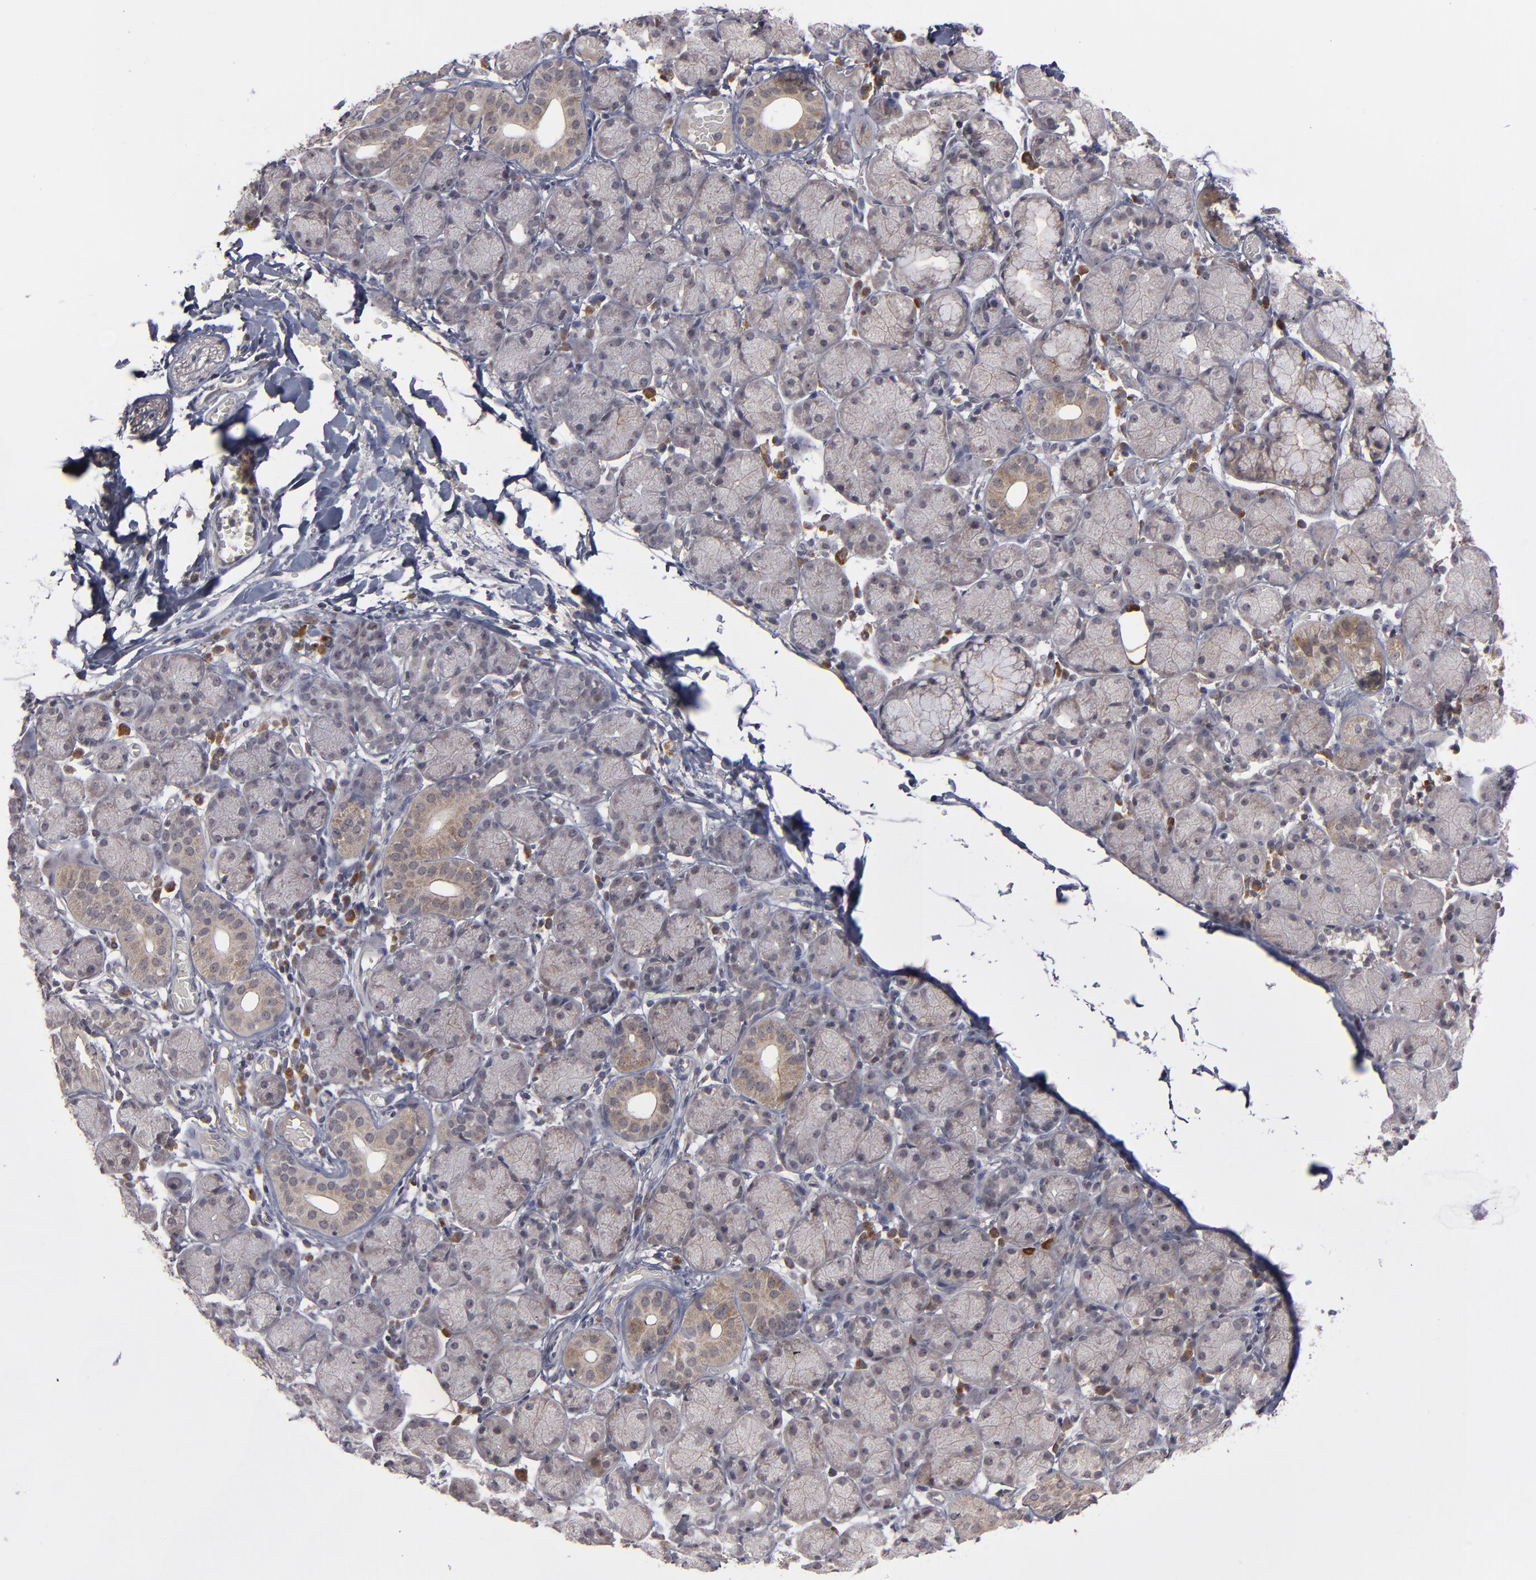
{"staining": {"intensity": "weak", "quantity": "25%-75%", "location": "cytoplasmic/membranous"}, "tissue": "salivary gland", "cell_type": "Glandular cells", "image_type": "normal", "snomed": [{"axis": "morphology", "description": "Normal tissue, NOS"}, {"axis": "topography", "description": "Salivary gland"}], "caption": "Protein expression analysis of unremarkable salivary gland demonstrates weak cytoplasmic/membranous staining in approximately 25%-75% of glandular cells. (DAB (3,3'-diaminobenzidine) = brown stain, brightfield microscopy at high magnification).", "gene": "GLCCI1", "patient": {"sex": "female", "age": 24}}